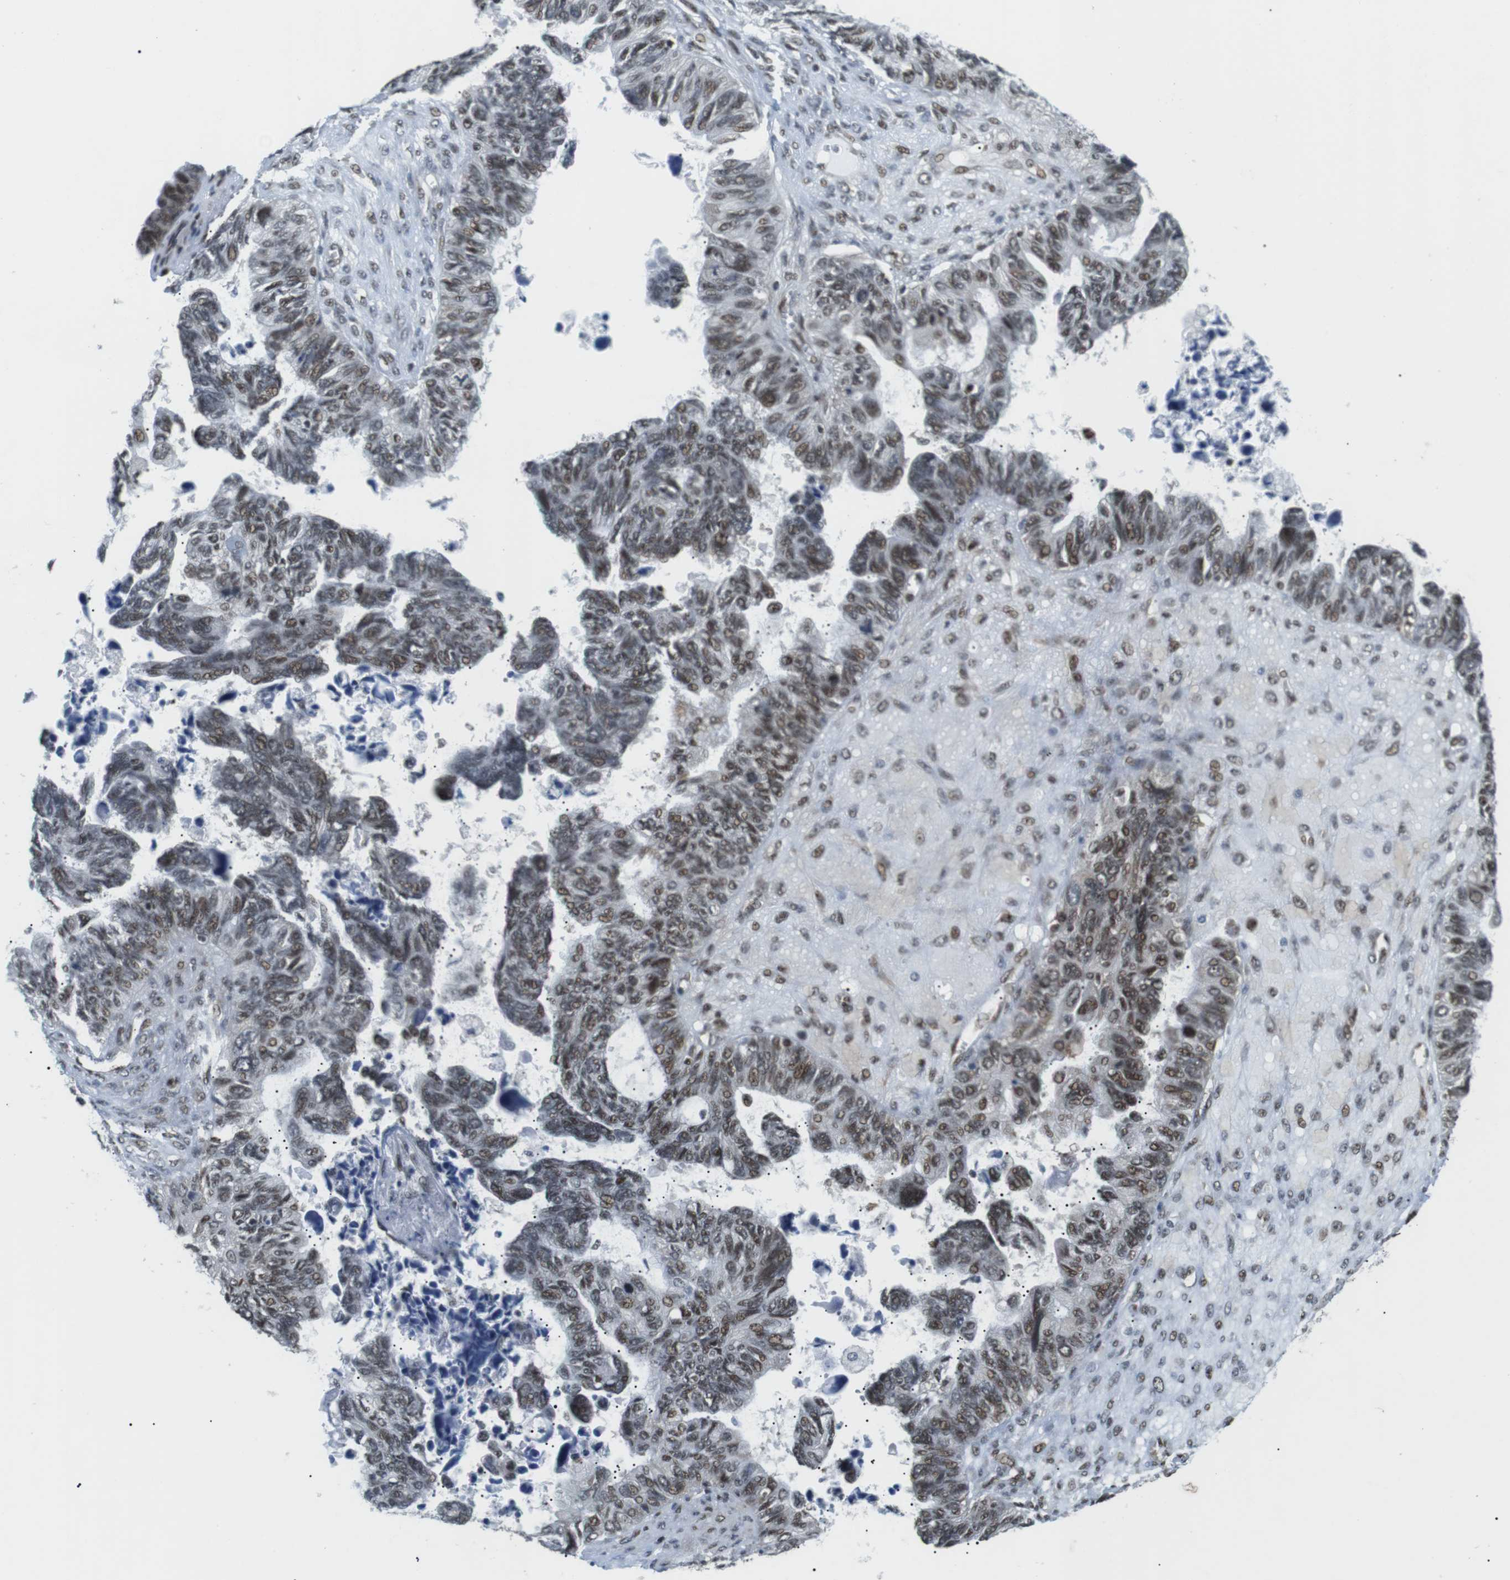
{"staining": {"intensity": "moderate", "quantity": "25%-75%", "location": "nuclear"}, "tissue": "ovarian cancer", "cell_type": "Tumor cells", "image_type": "cancer", "snomed": [{"axis": "morphology", "description": "Cystadenocarcinoma, serous, NOS"}, {"axis": "topography", "description": "Ovary"}], "caption": "There is medium levels of moderate nuclear expression in tumor cells of ovarian cancer, as demonstrated by immunohistochemical staining (brown color).", "gene": "CDC27", "patient": {"sex": "female", "age": 79}}